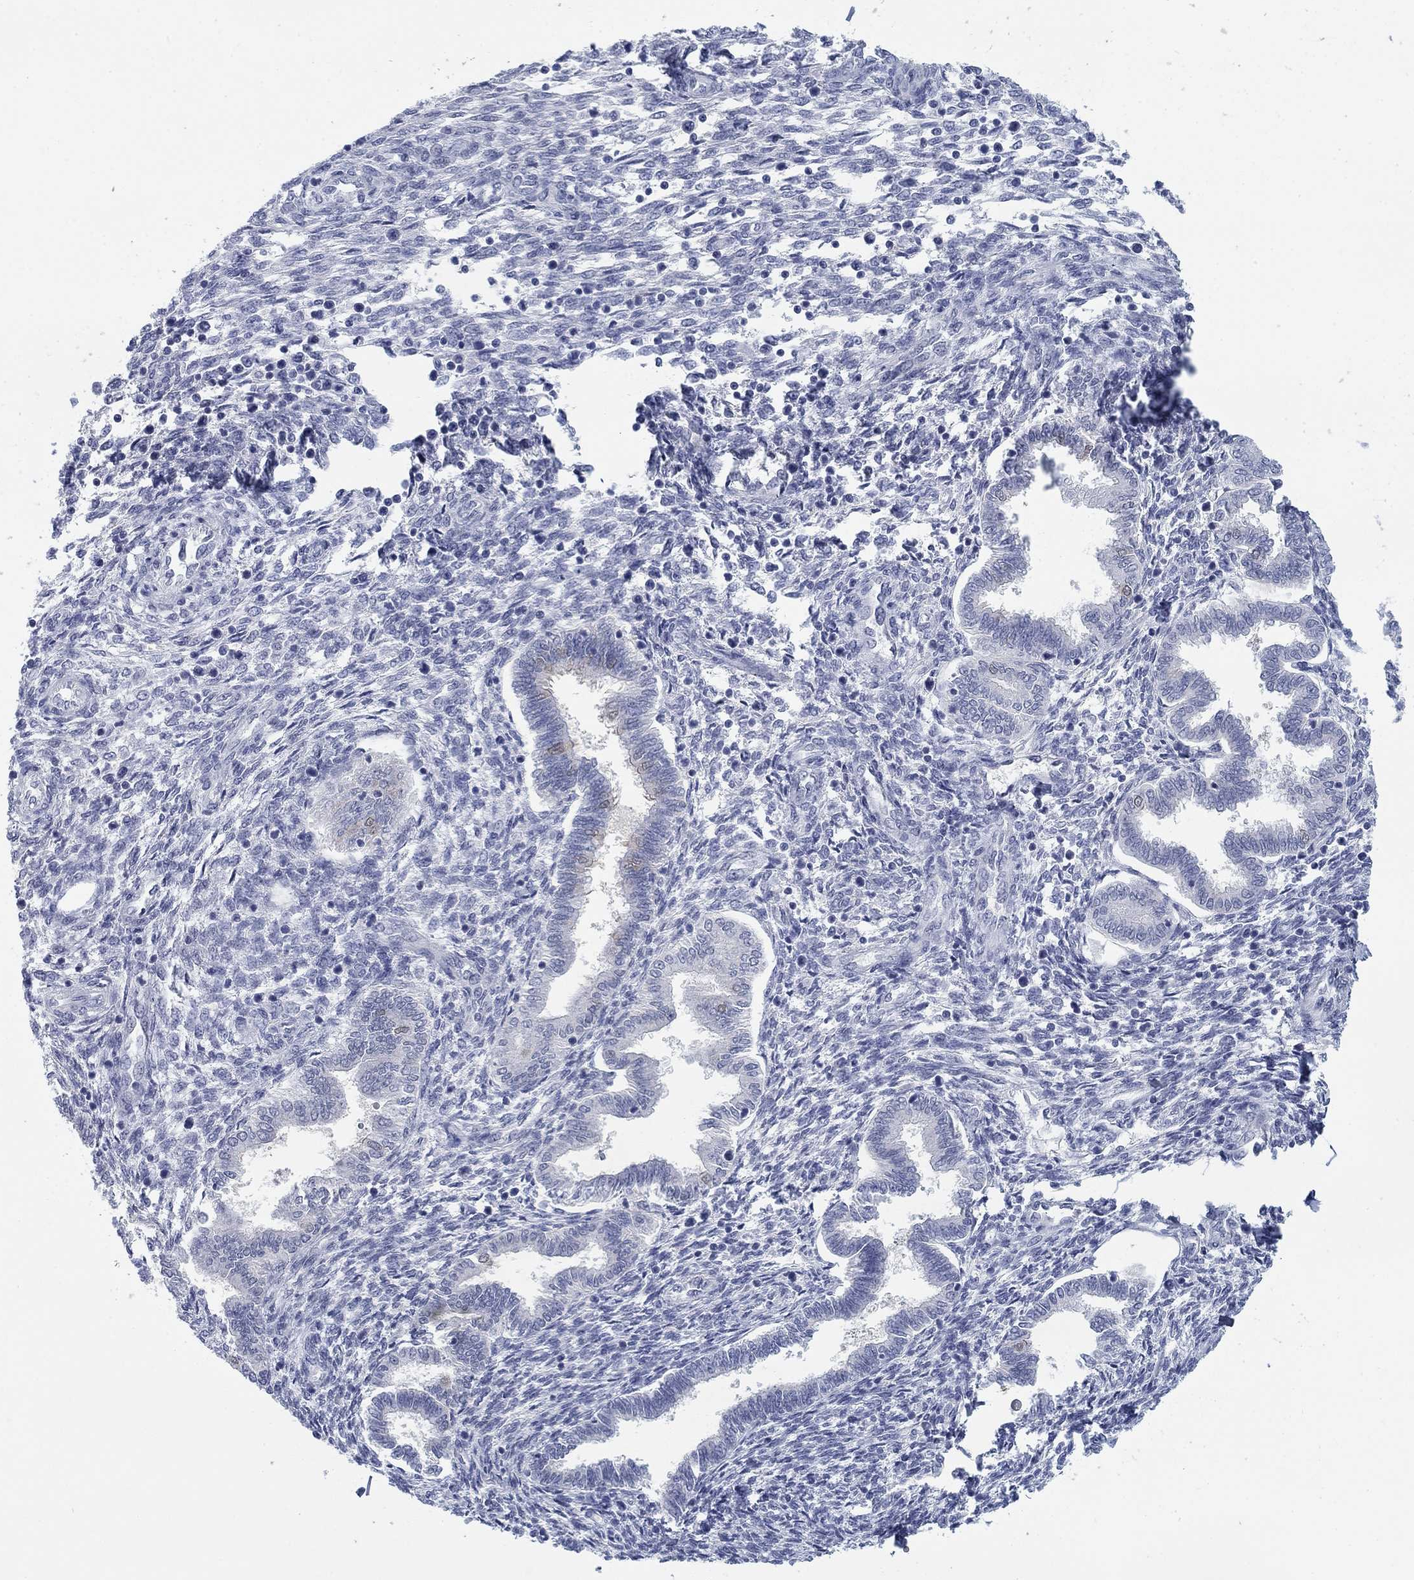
{"staining": {"intensity": "negative", "quantity": "none", "location": "none"}, "tissue": "endometrium", "cell_type": "Cells in endometrial stroma", "image_type": "normal", "snomed": [{"axis": "morphology", "description": "Normal tissue, NOS"}, {"axis": "topography", "description": "Endometrium"}], "caption": "A histopathology image of human endometrium is negative for staining in cells in endometrial stroma.", "gene": "DNAL1", "patient": {"sex": "female", "age": 42}}